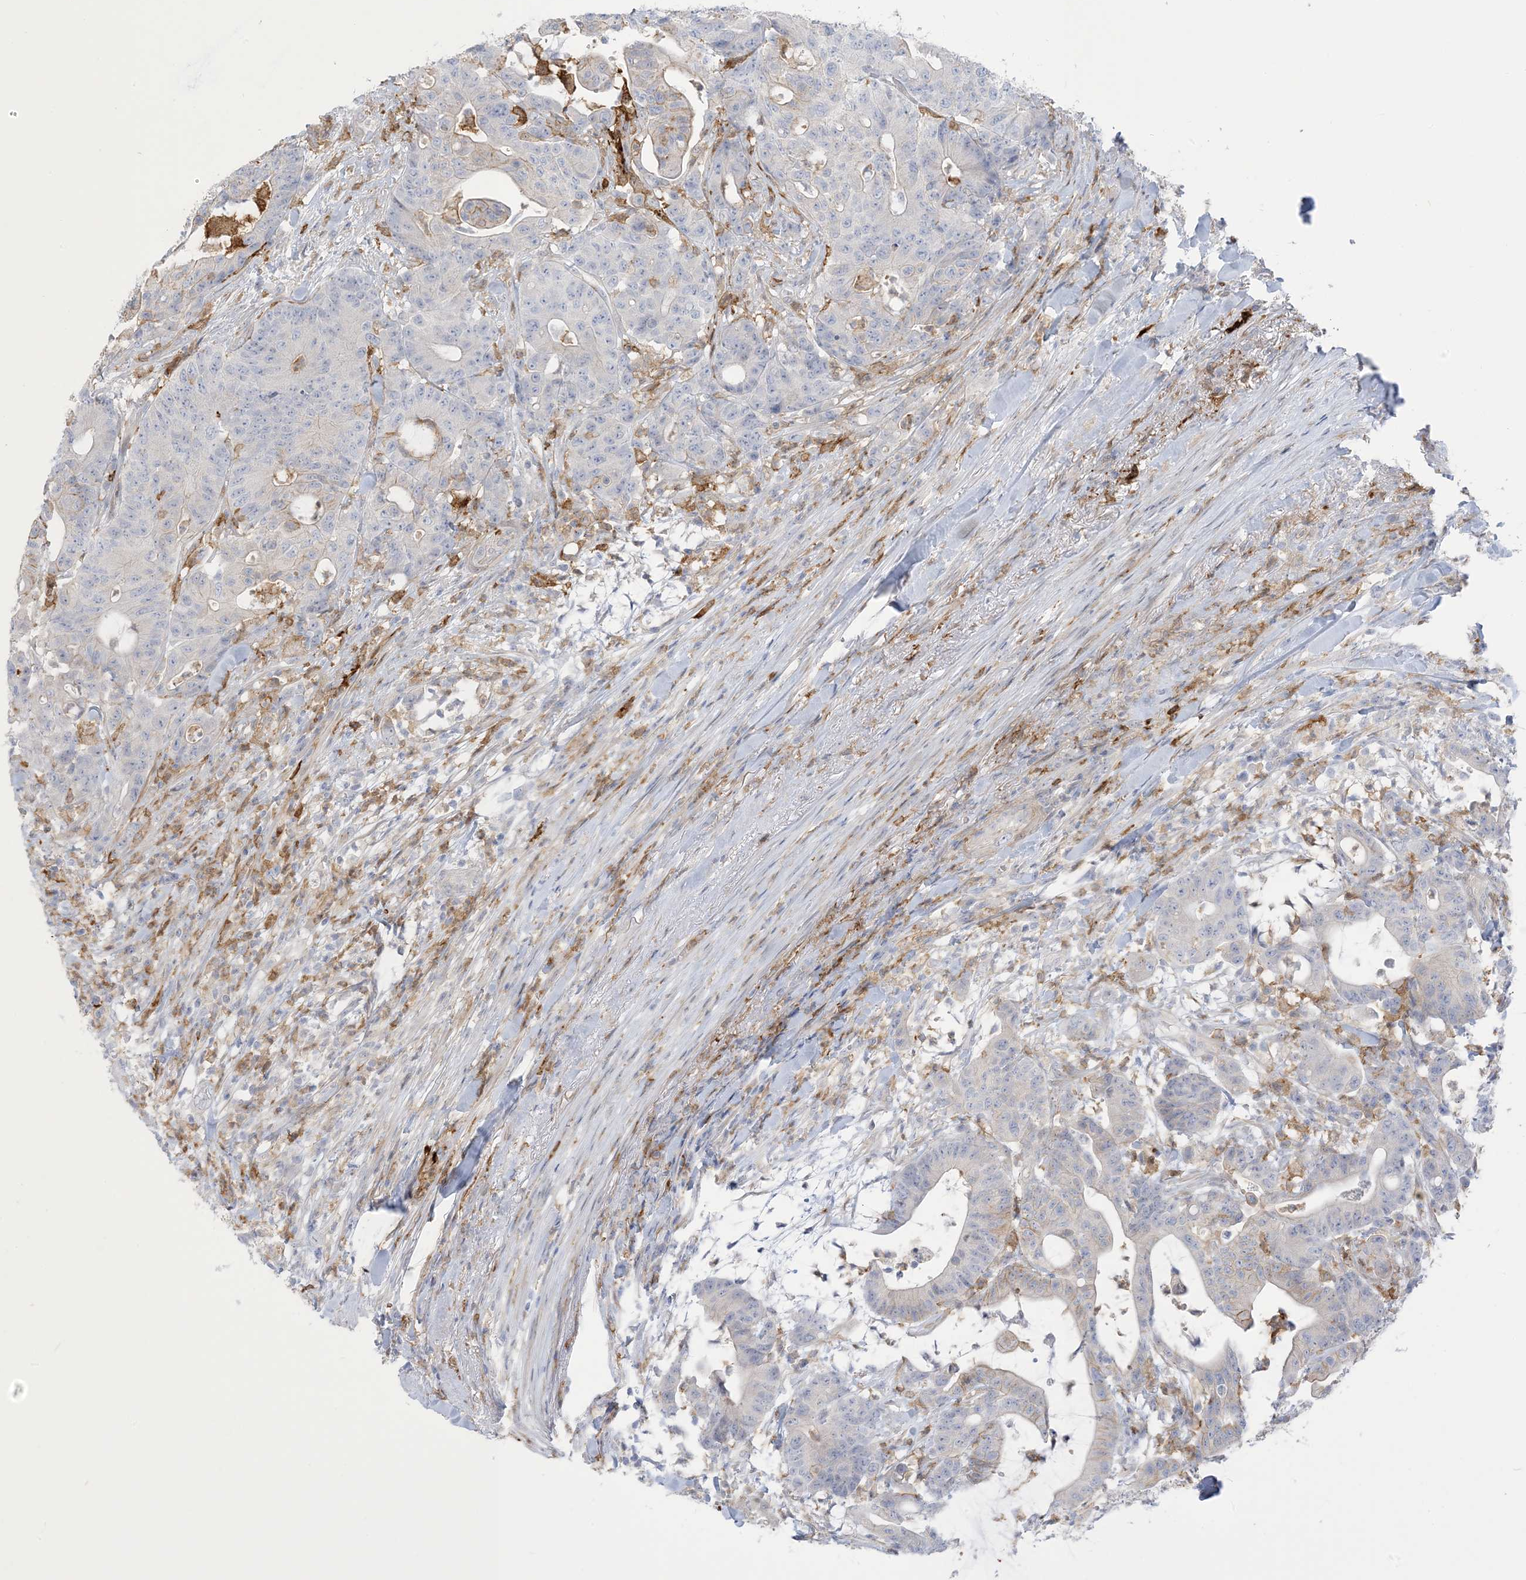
{"staining": {"intensity": "moderate", "quantity": "<25%", "location": "cytoplasmic/membranous"}, "tissue": "colorectal cancer", "cell_type": "Tumor cells", "image_type": "cancer", "snomed": [{"axis": "morphology", "description": "Adenocarcinoma, NOS"}, {"axis": "topography", "description": "Colon"}], "caption": "Colorectal cancer stained for a protein reveals moderate cytoplasmic/membranous positivity in tumor cells.", "gene": "ICMT", "patient": {"sex": "female", "age": 84}}